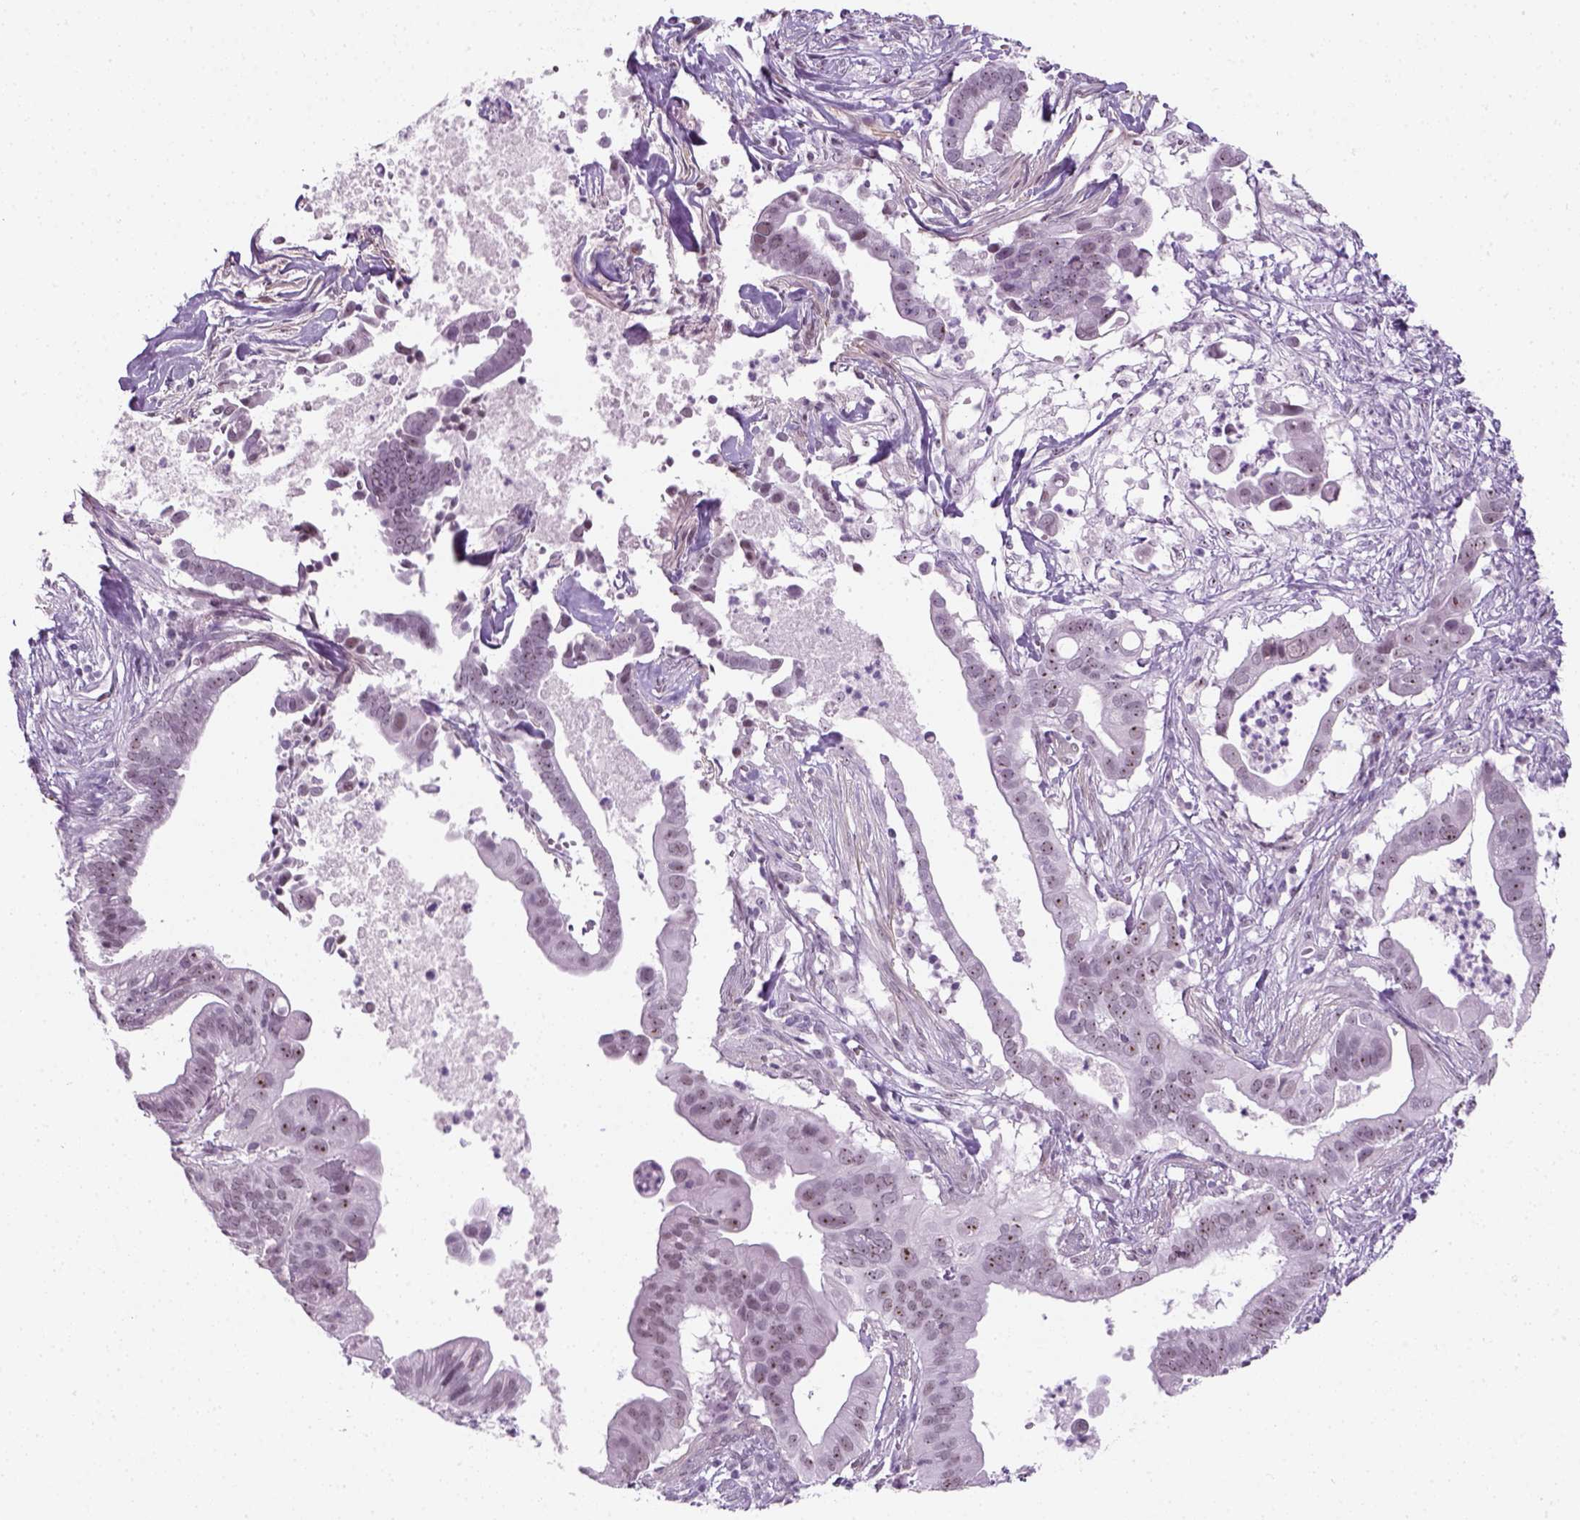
{"staining": {"intensity": "moderate", "quantity": "<25%", "location": "nuclear"}, "tissue": "pancreatic cancer", "cell_type": "Tumor cells", "image_type": "cancer", "snomed": [{"axis": "morphology", "description": "Adenocarcinoma, NOS"}, {"axis": "topography", "description": "Pancreas"}], "caption": "Tumor cells exhibit low levels of moderate nuclear positivity in approximately <25% of cells in human adenocarcinoma (pancreatic).", "gene": "ZNF865", "patient": {"sex": "male", "age": 61}}